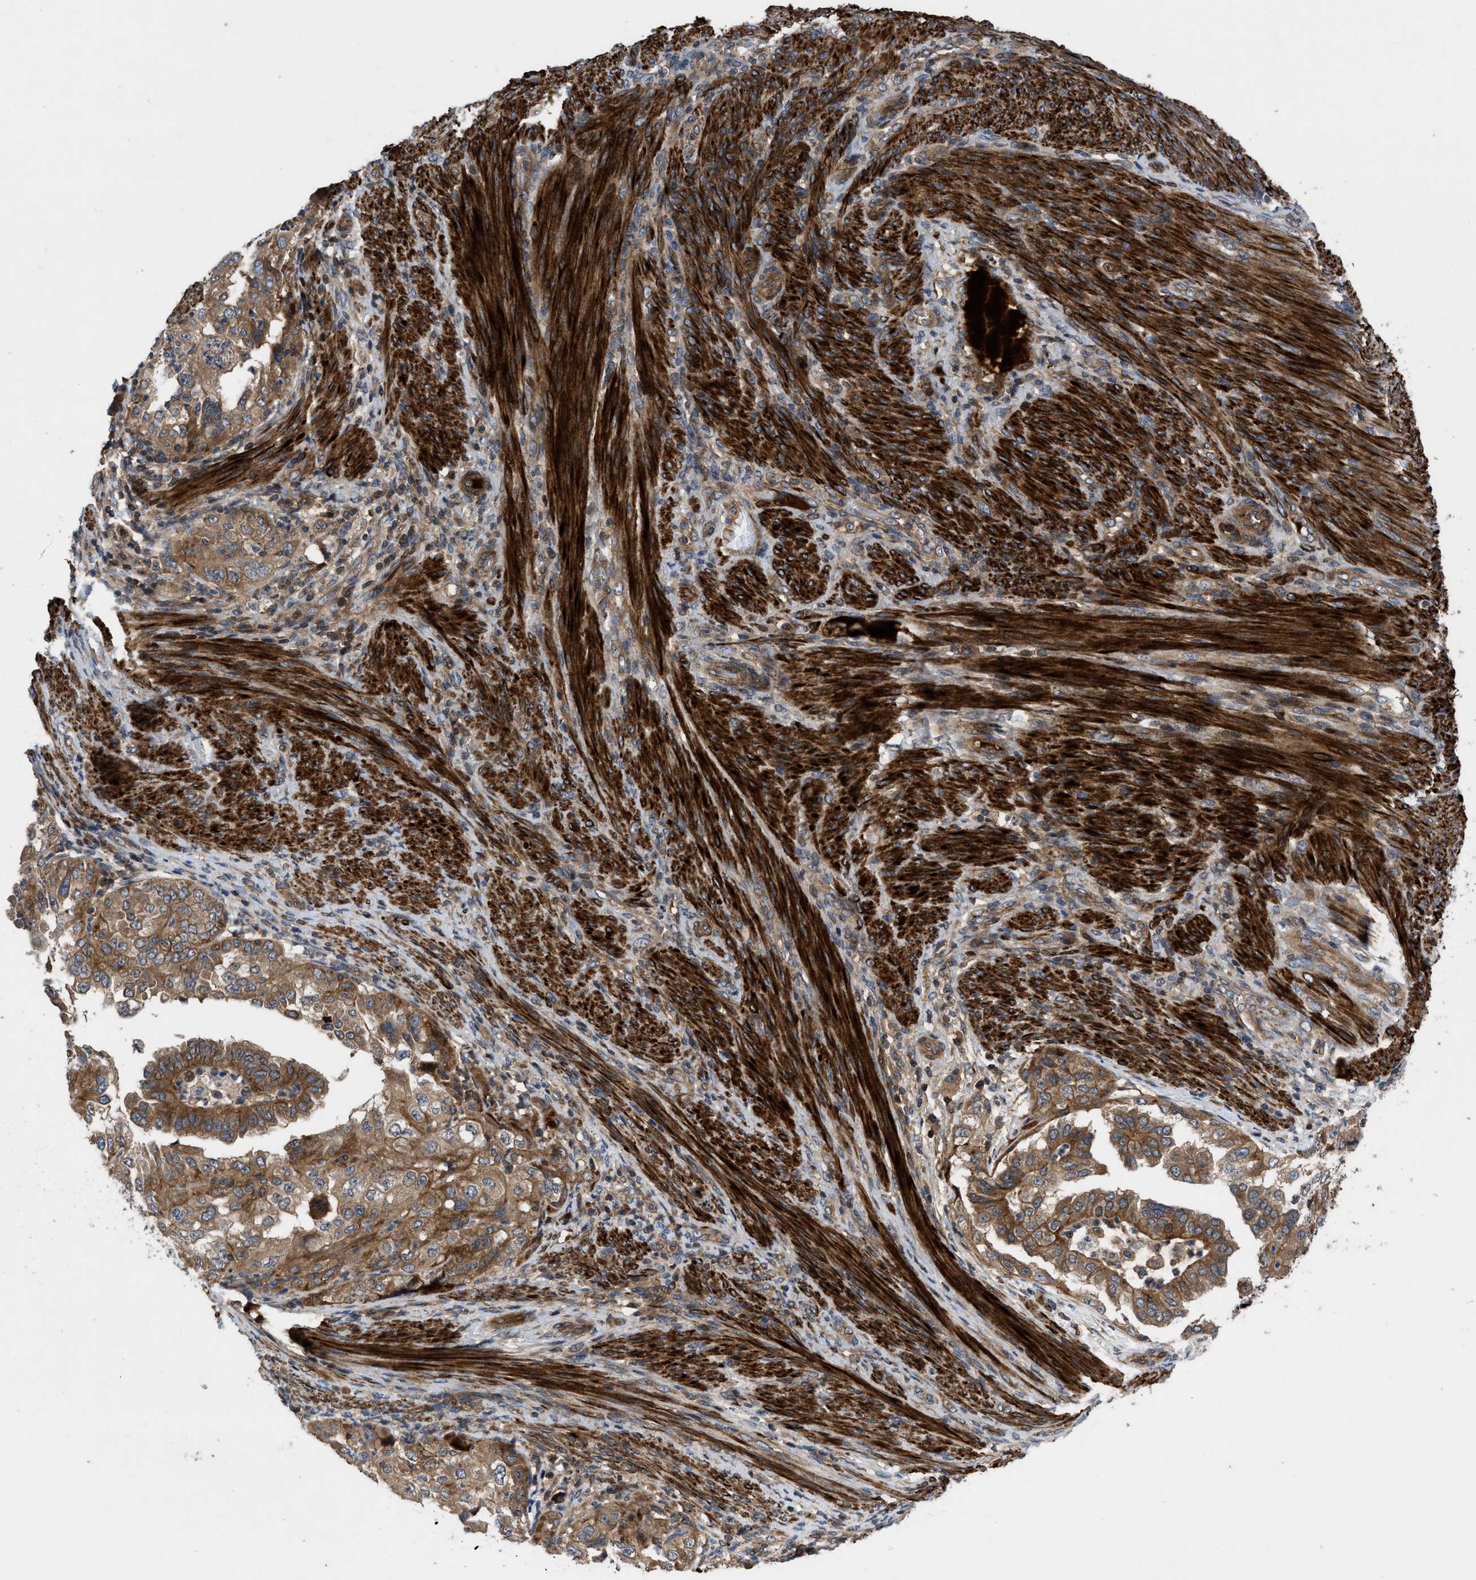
{"staining": {"intensity": "moderate", "quantity": ">75%", "location": "cytoplasmic/membranous"}, "tissue": "endometrial cancer", "cell_type": "Tumor cells", "image_type": "cancer", "snomed": [{"axis": "morphology", "description": "Adenocarcinoma, NOS"}, {"axis": "topography", "description": "Endometrium"}], "caption": "This histopathology image demonstrates IHC staining of human adenocarcinoma (endometrial), with medium moderate cytoplasmic/membranous expression in approximately >75% of tumor cells.", "gene": "CNNM3", "patient": {"sex": "female", "age": 85}}